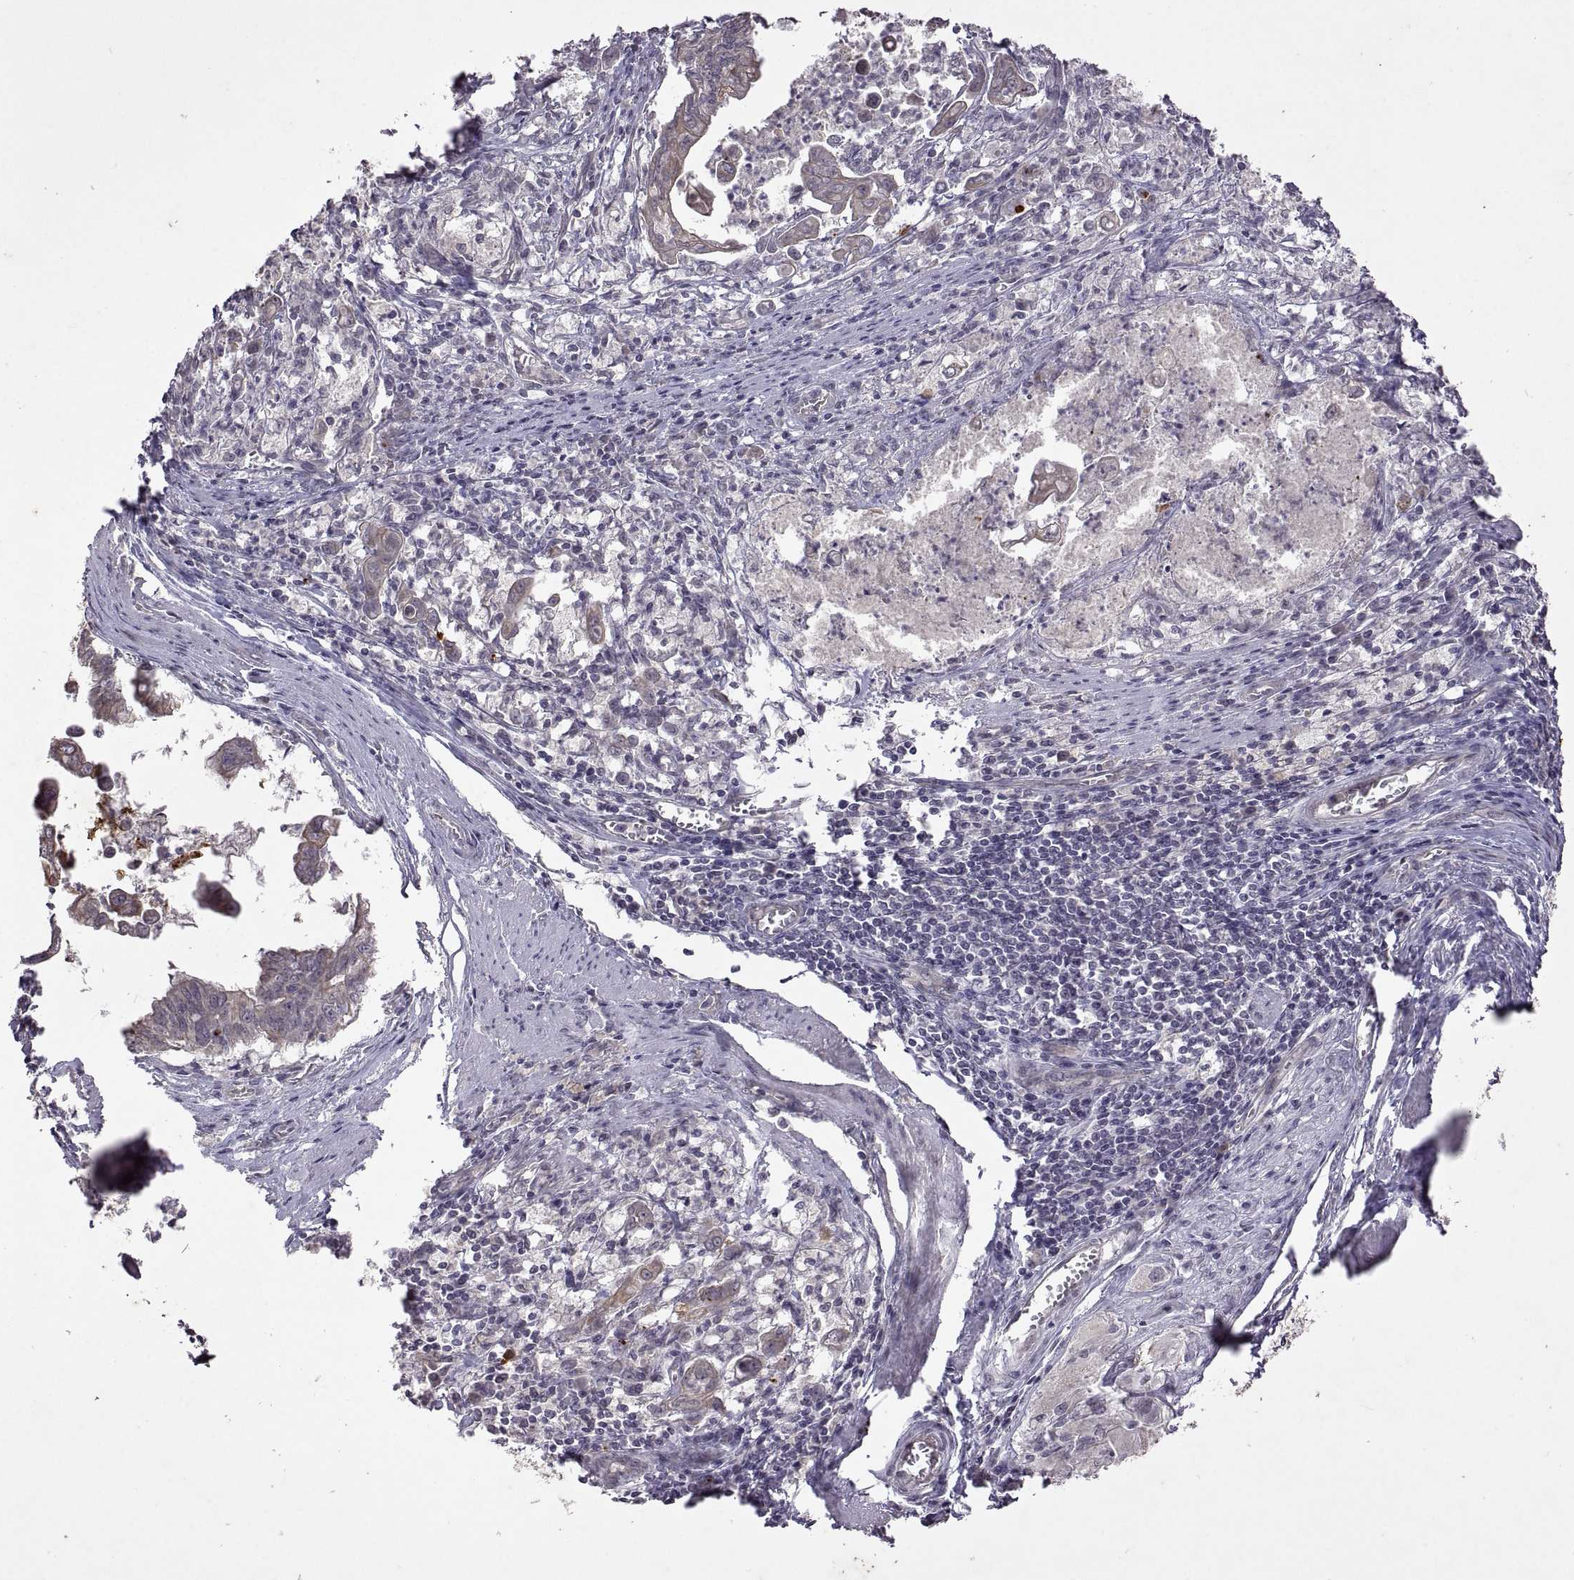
{"staining": {"intensity": "moderate", "quantity": ">75%", "location": "cytoplasmic/membranous"}, "tissue": "stomach cancer", "cell_type": "Tumor cells", "image_type": "cancer", "snomed": [{"axis": "morphology", "description": "Adenocarcinoma, NOS"}, {"axis": "topography", "description": "Stomach, upper"}], "caption": "A brown stain labels moderate cytoplasmic/membranous expression of a protein in human stomach cancer (adenocarcinoma) tumor cells.", "gene": "LAMA1", "patient": {"sex": "male", "age": 80}}